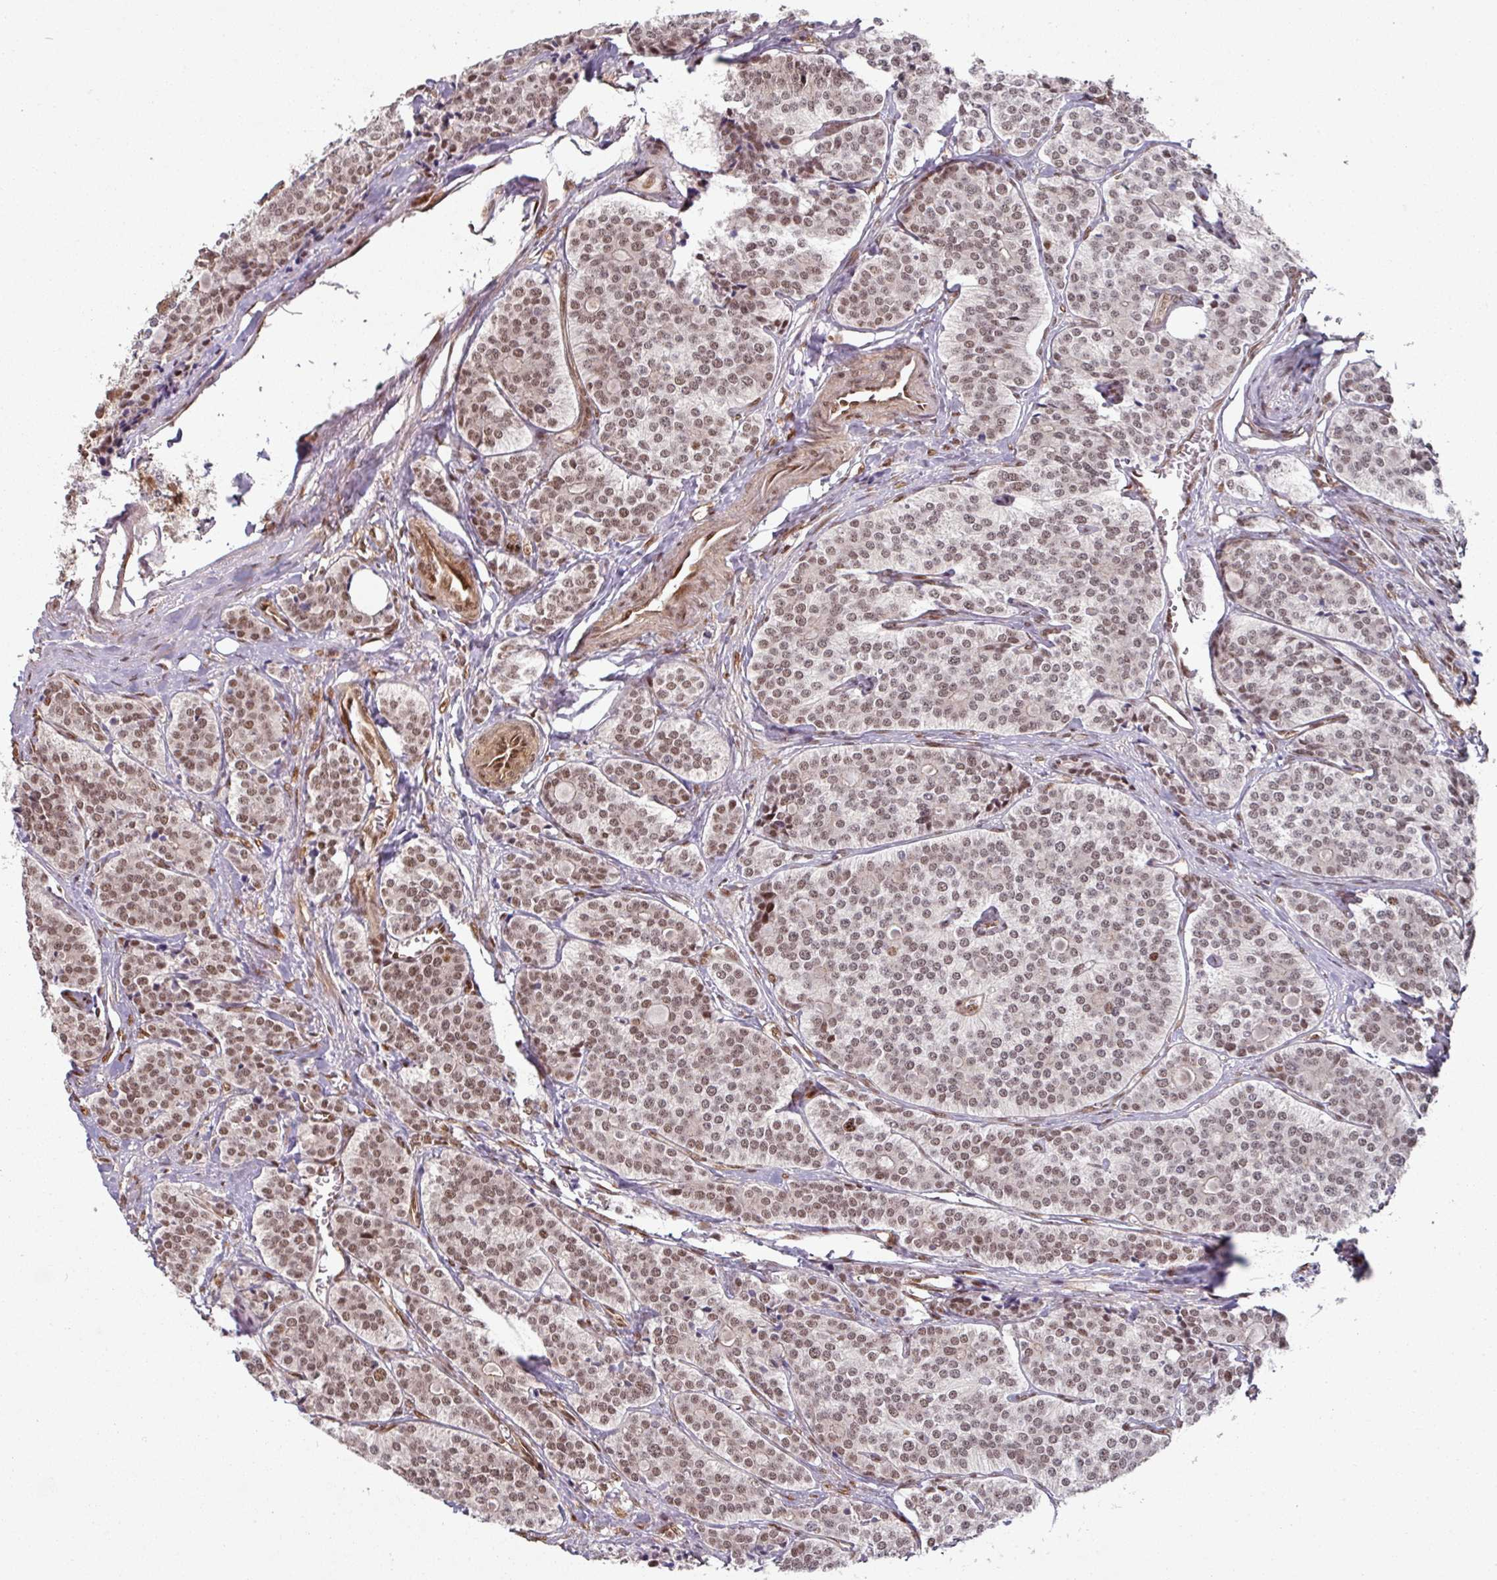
{"staining": {"intensity": "moderate", "quantity": ">75%", "location": "nuclear"}, "tissue": "carcinoid", "cell_type": "Tumor cells", "image_type": "cancer", "snomed": [{"axis": "morphology", "description": "Carcinoid, malignant, NOS"}, {"axis": "topography", "description": "Small intestine"}], "caption": "Human carcinoid stained for a protein (brown) reveals moderate nuclear positive staining in about >75% of tumor cells.", "gene": "SIK3", "patient": {"sex": "male", "age": 63}}